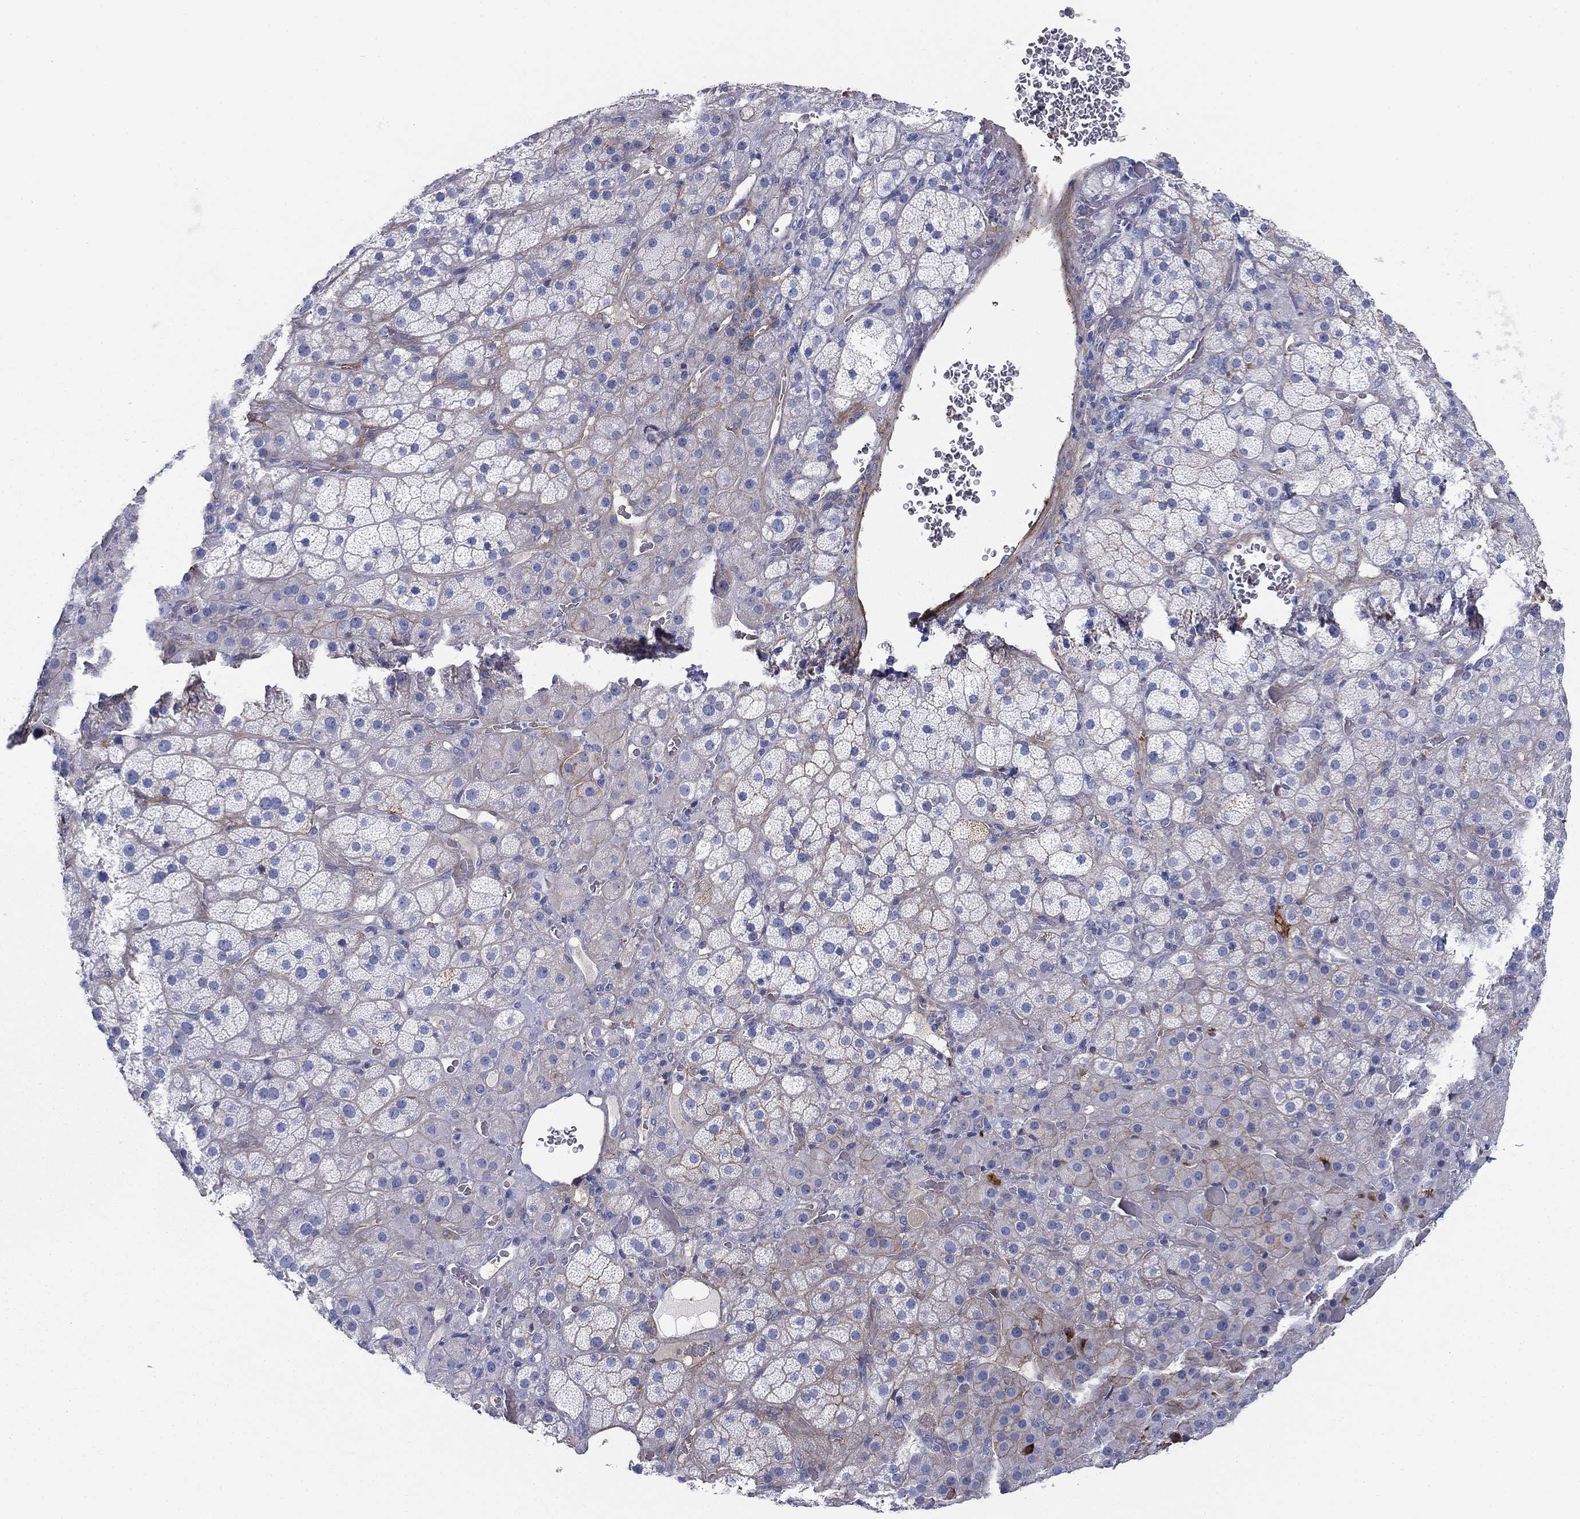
{"staining": {"intensity": "weak", "quantity": "<25%", "location": "cytoplasmic/membranous"}, "tissue": "adrenal gland", "cell_type": "Glandular cells", "image_type": "normal", "snomed": [{"axis": "morphology", "description": "Normal tissue, NOS"}, {"axis": "topography", "description": "Adrenal gland"}], "caption": "The IHC histopathology image has no significant staining in glandular cells of adrenal gland. (DAB (3,3'-diaminobenzidine) immunohistochemistry with hematoxylin counter stain).", "gene": "GPC1", "patient": {"sex": "male", "age": 57}}